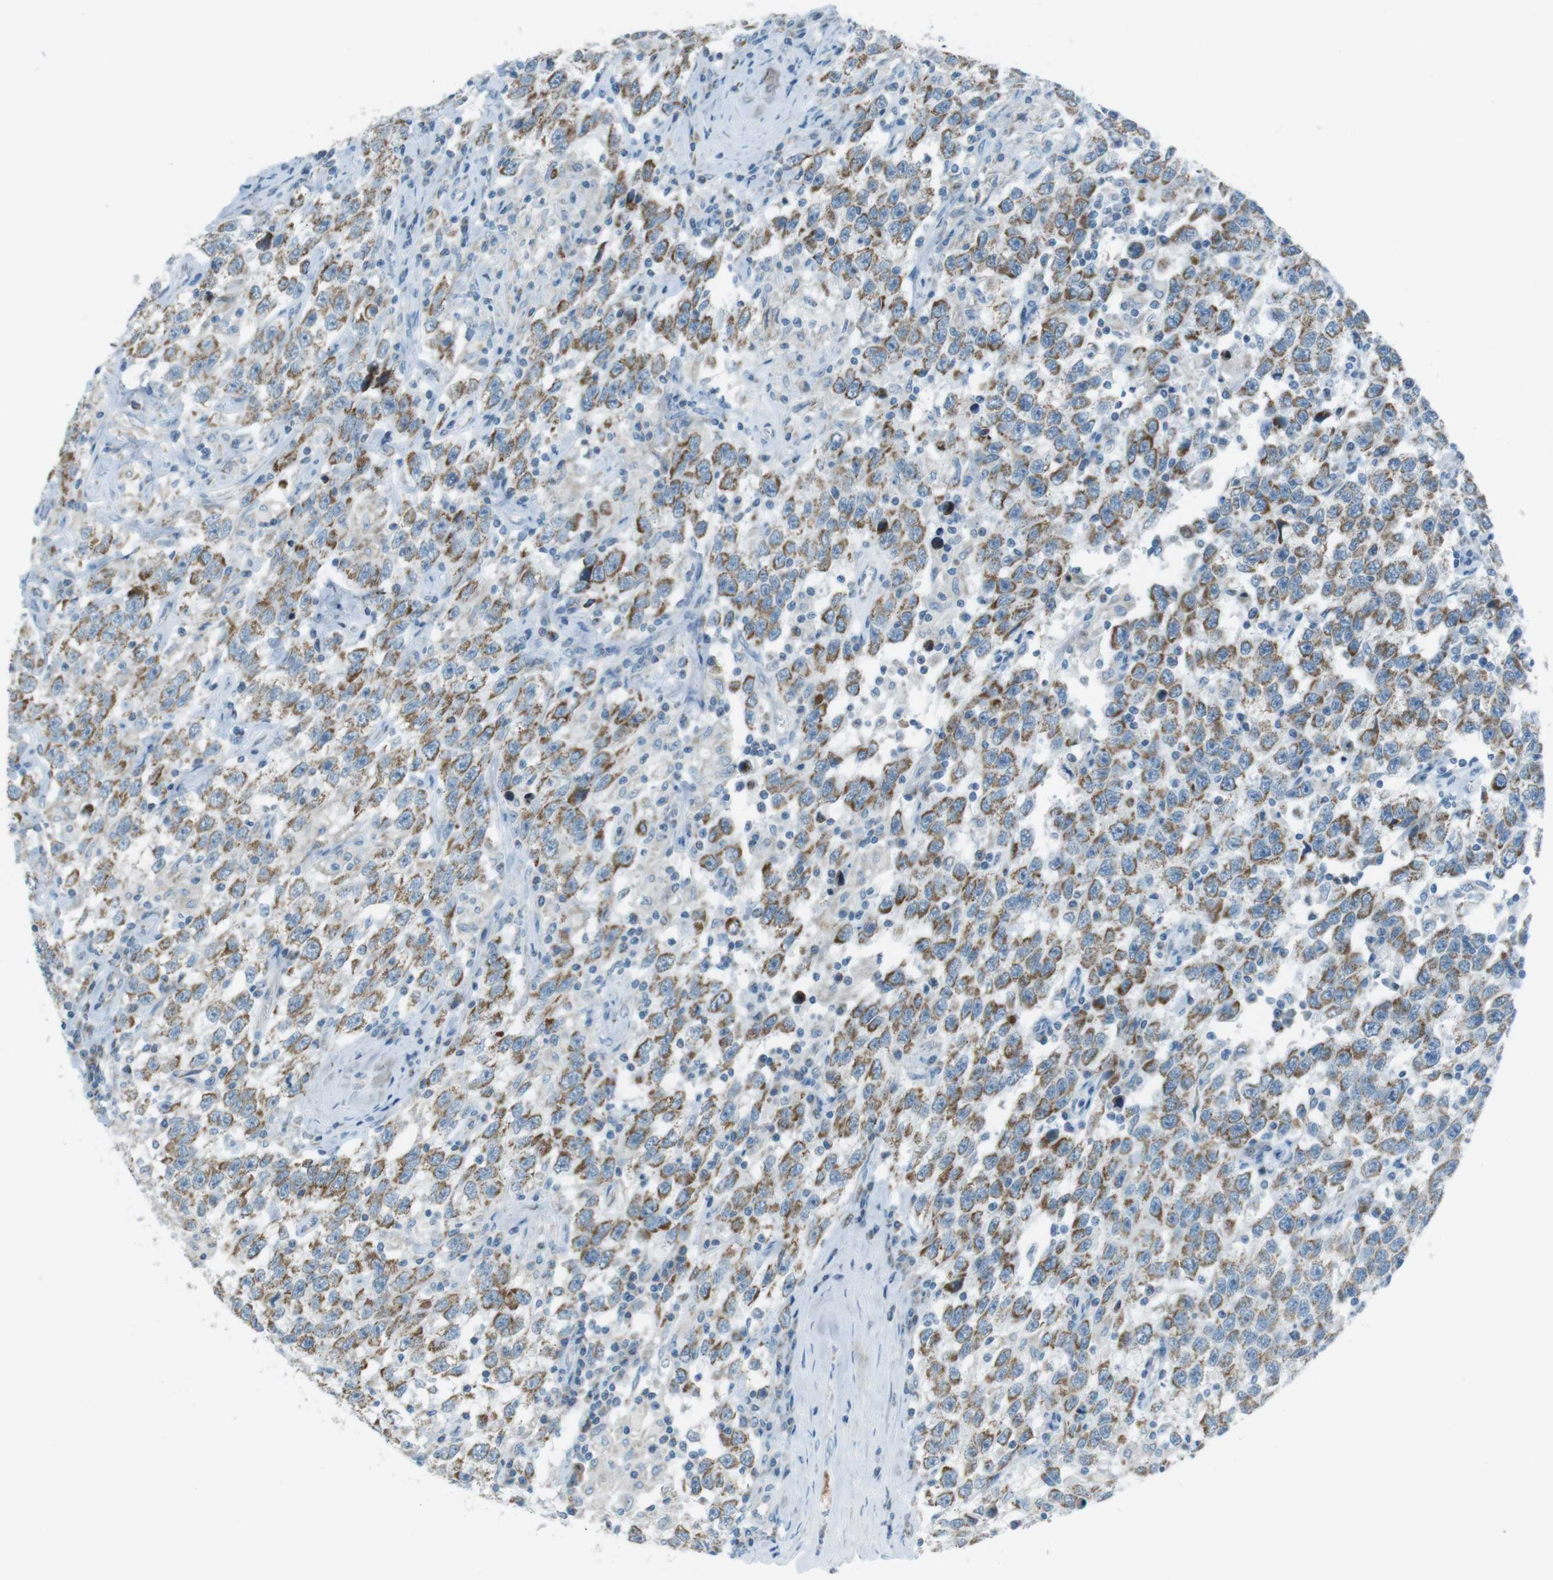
{"staining": {"intensity": "weak", "quantity": ">75%", "location": "cytoplasmic/membranous"}, "tissue": "testis cancer", "cell_type": "Tumor cells", "image_type": "cancer", "snomed": [{"axis": "morphology", "description": "Seminoma, NOS"}, {"axis": "topography", "description": "Testis"}], "caption": "A photomicrograph showing weak cytoplasmic/membranous staining in about >75% of tumor cells in testis cancer (seminoma), as visualized by brown immunohistochemical staining.", "gene": "DNAJA3", "patient": {"sex": "male", "age": 41}}